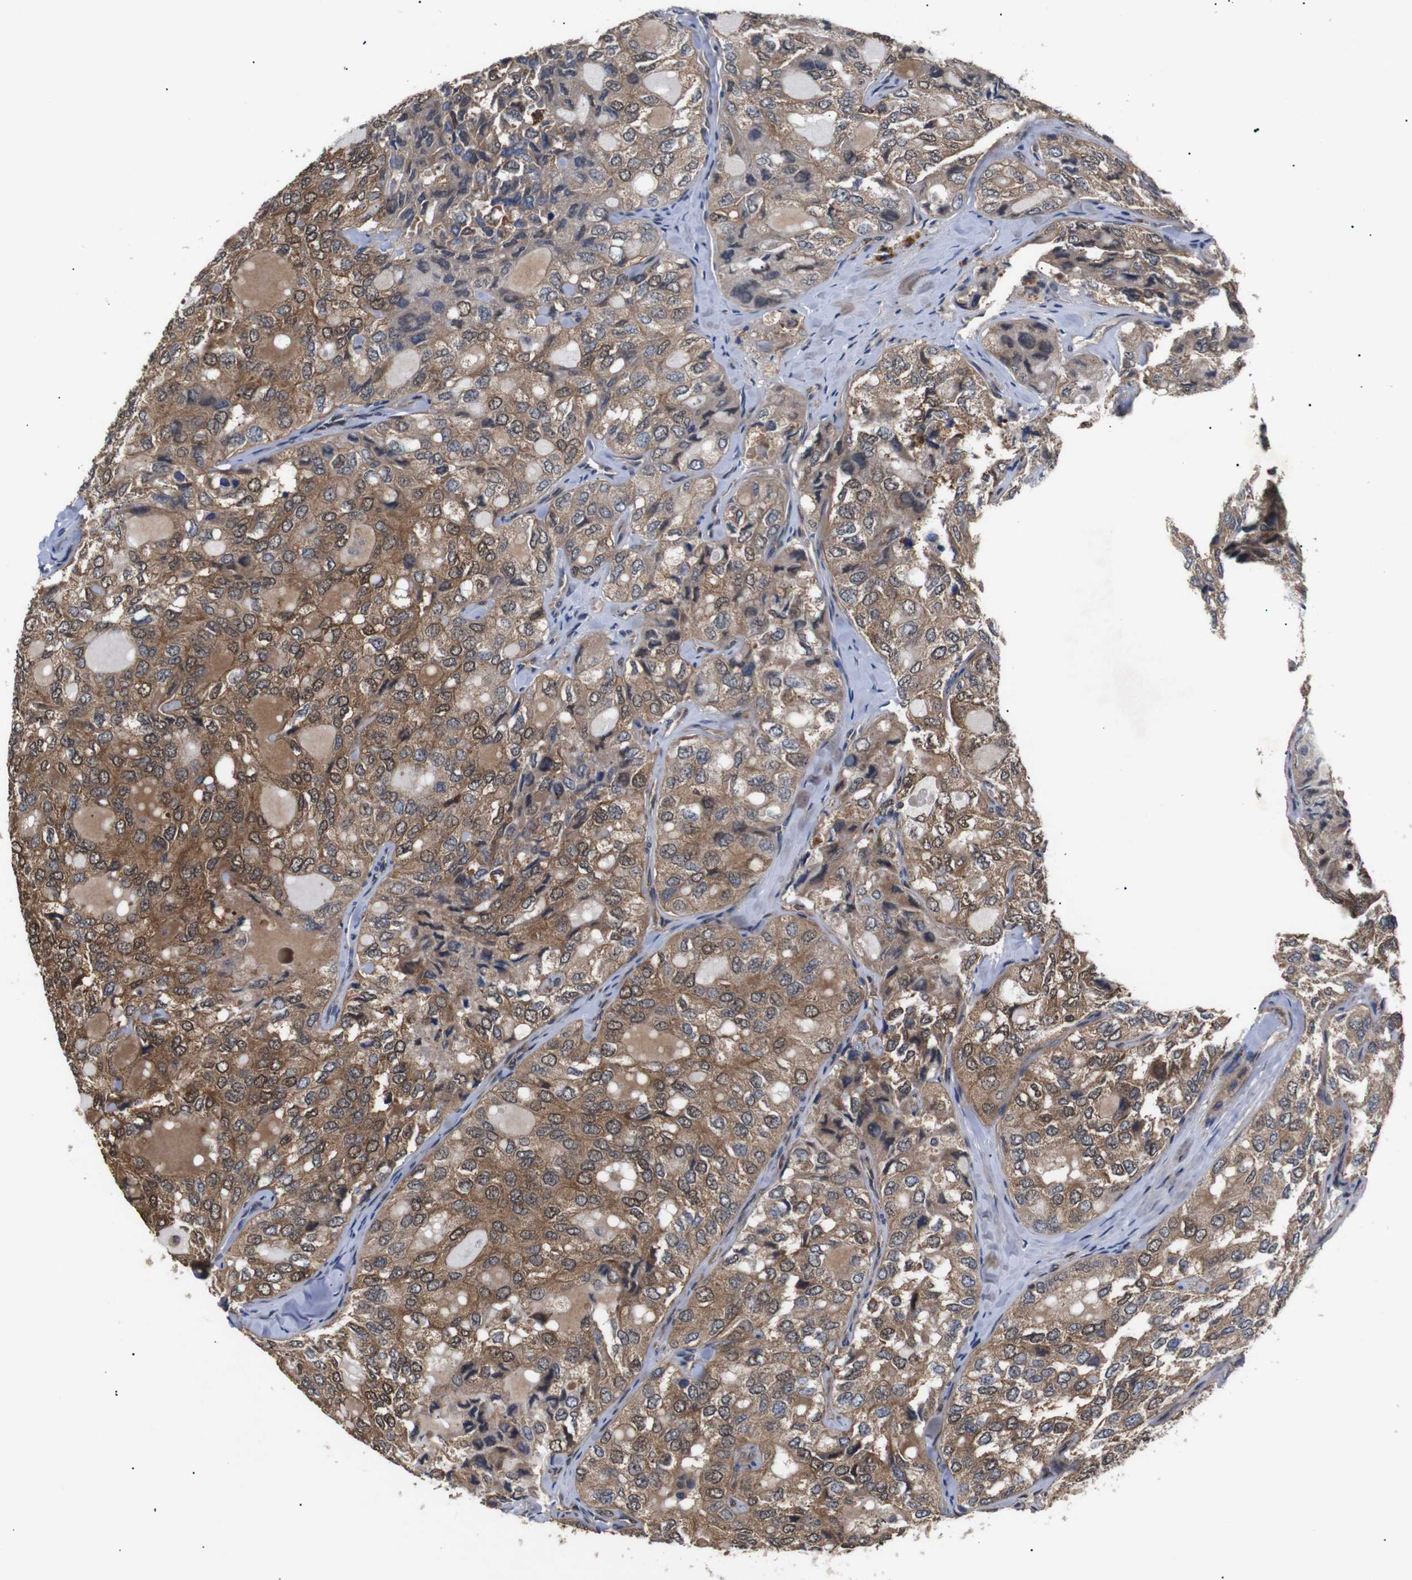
{"staining": {"intensity": "moderate", "quantity": ">75%", "location": "cytoplasmic/membranous"}, "tissue": "thyroid cancer", "cell_type": "Tumor cells", "image_type": "cancer", "snomed": [{"axis": "morphology", "description": "Follicular adenoma carcinoma, NOS"}, {"axis": "topography", "description": "Thyroid gland"}], "caption": "Immunohistochemical staining of human follicular adenoma carcinoma (thyroid) exhibits moderate cytoplasmic/membranous protein positivity in approximately >75% of tumor cells.", "gene": "DDR1", "patient": {"sex": "male", "age": 75}}